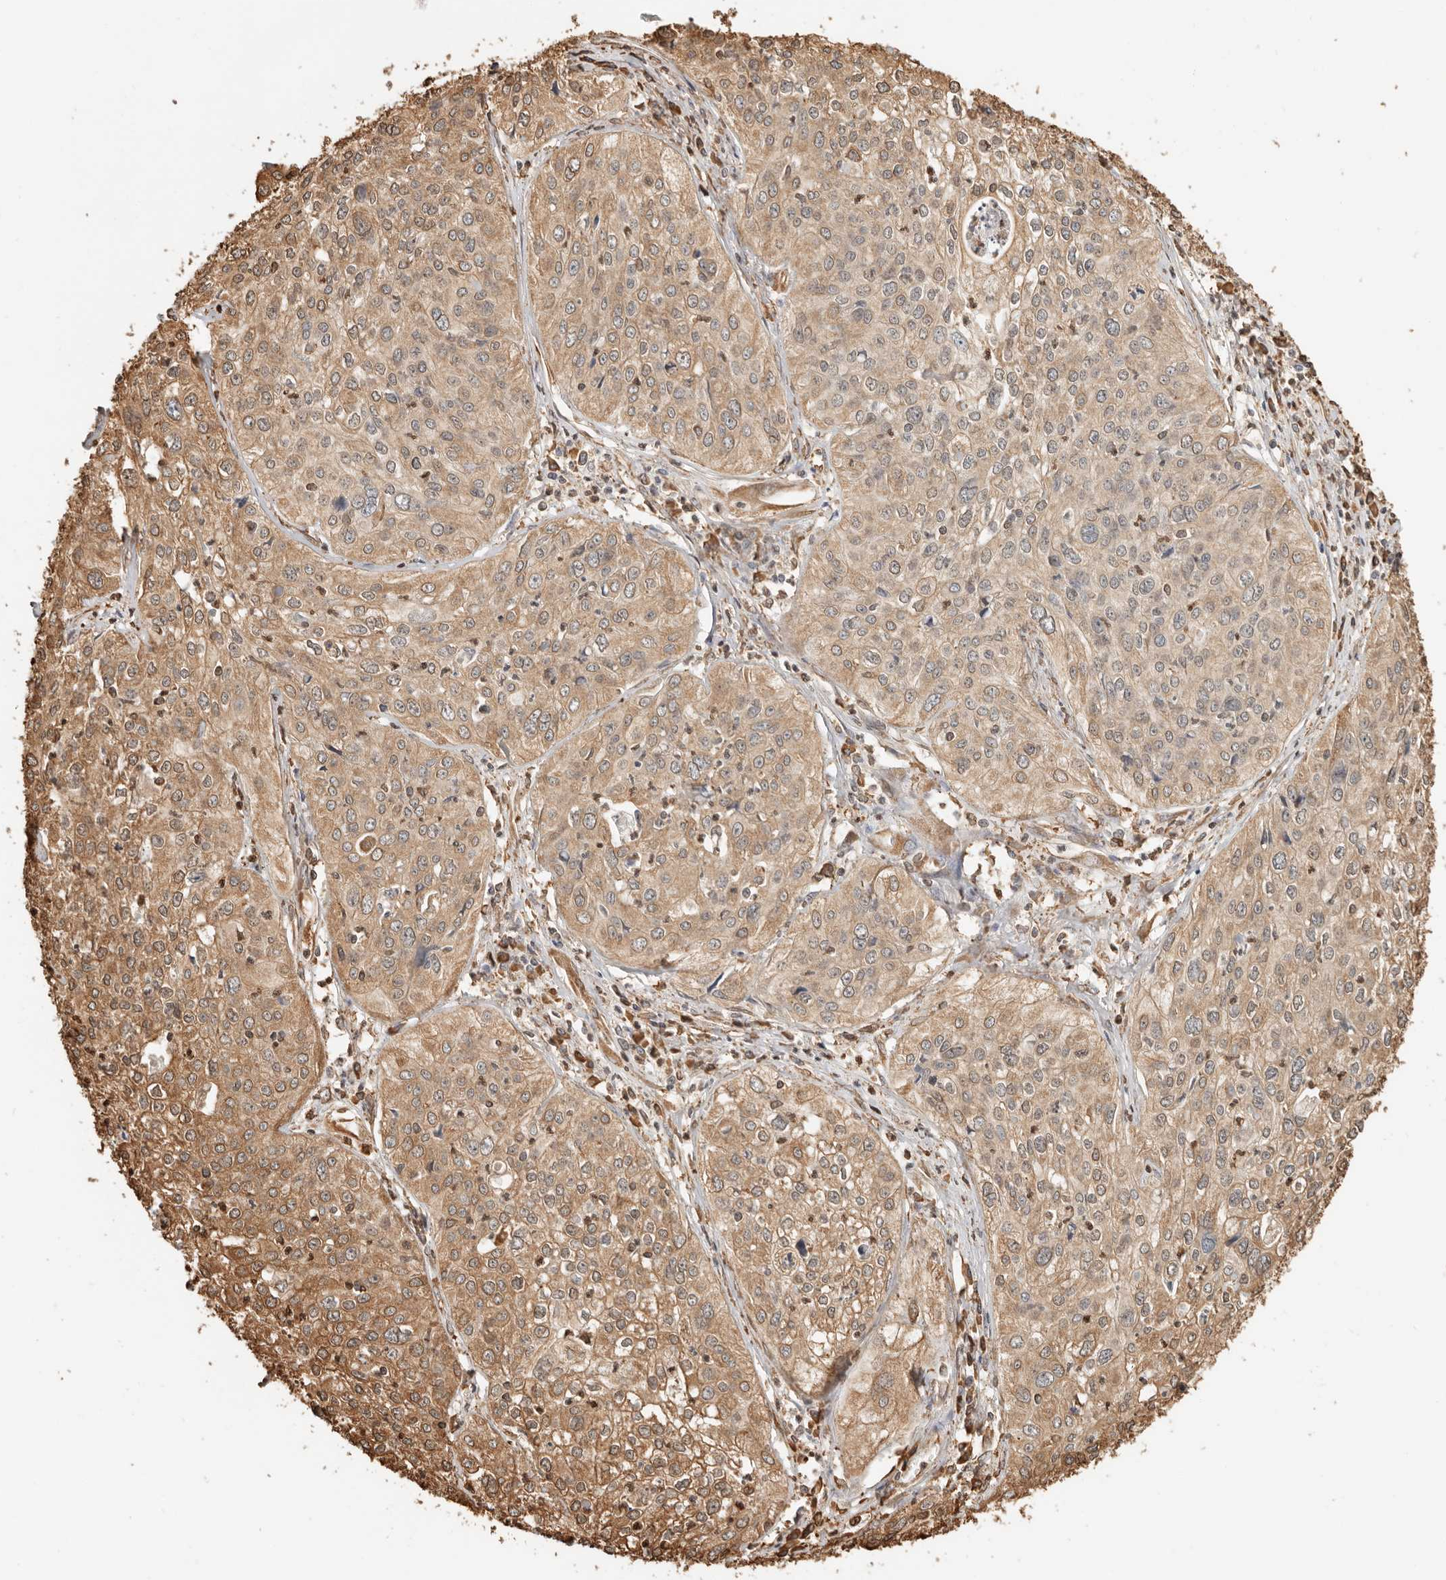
{"staining": {"intensity": "moderate", "quantity": ">75%", "location": "cytoplasmic/membranous"}, "tissue": "cervical cancer", "cell_type": "Tumor cells", "image_type": "cancer", "snomed": [{"axis": "morphology", "description": "Squamous cell carcinoma, NOS"}, {"axis": "topography", "description": "Cervix"}], "caption": "Protein staining demonstrates moderate cytoplasmic/membranous expression in approximately >75% of tumor cells in cervical cancer (squamous cell carcinoma).", "gene": "ARHGEF10L", "patient": {"sex": "female", "age": 31}}